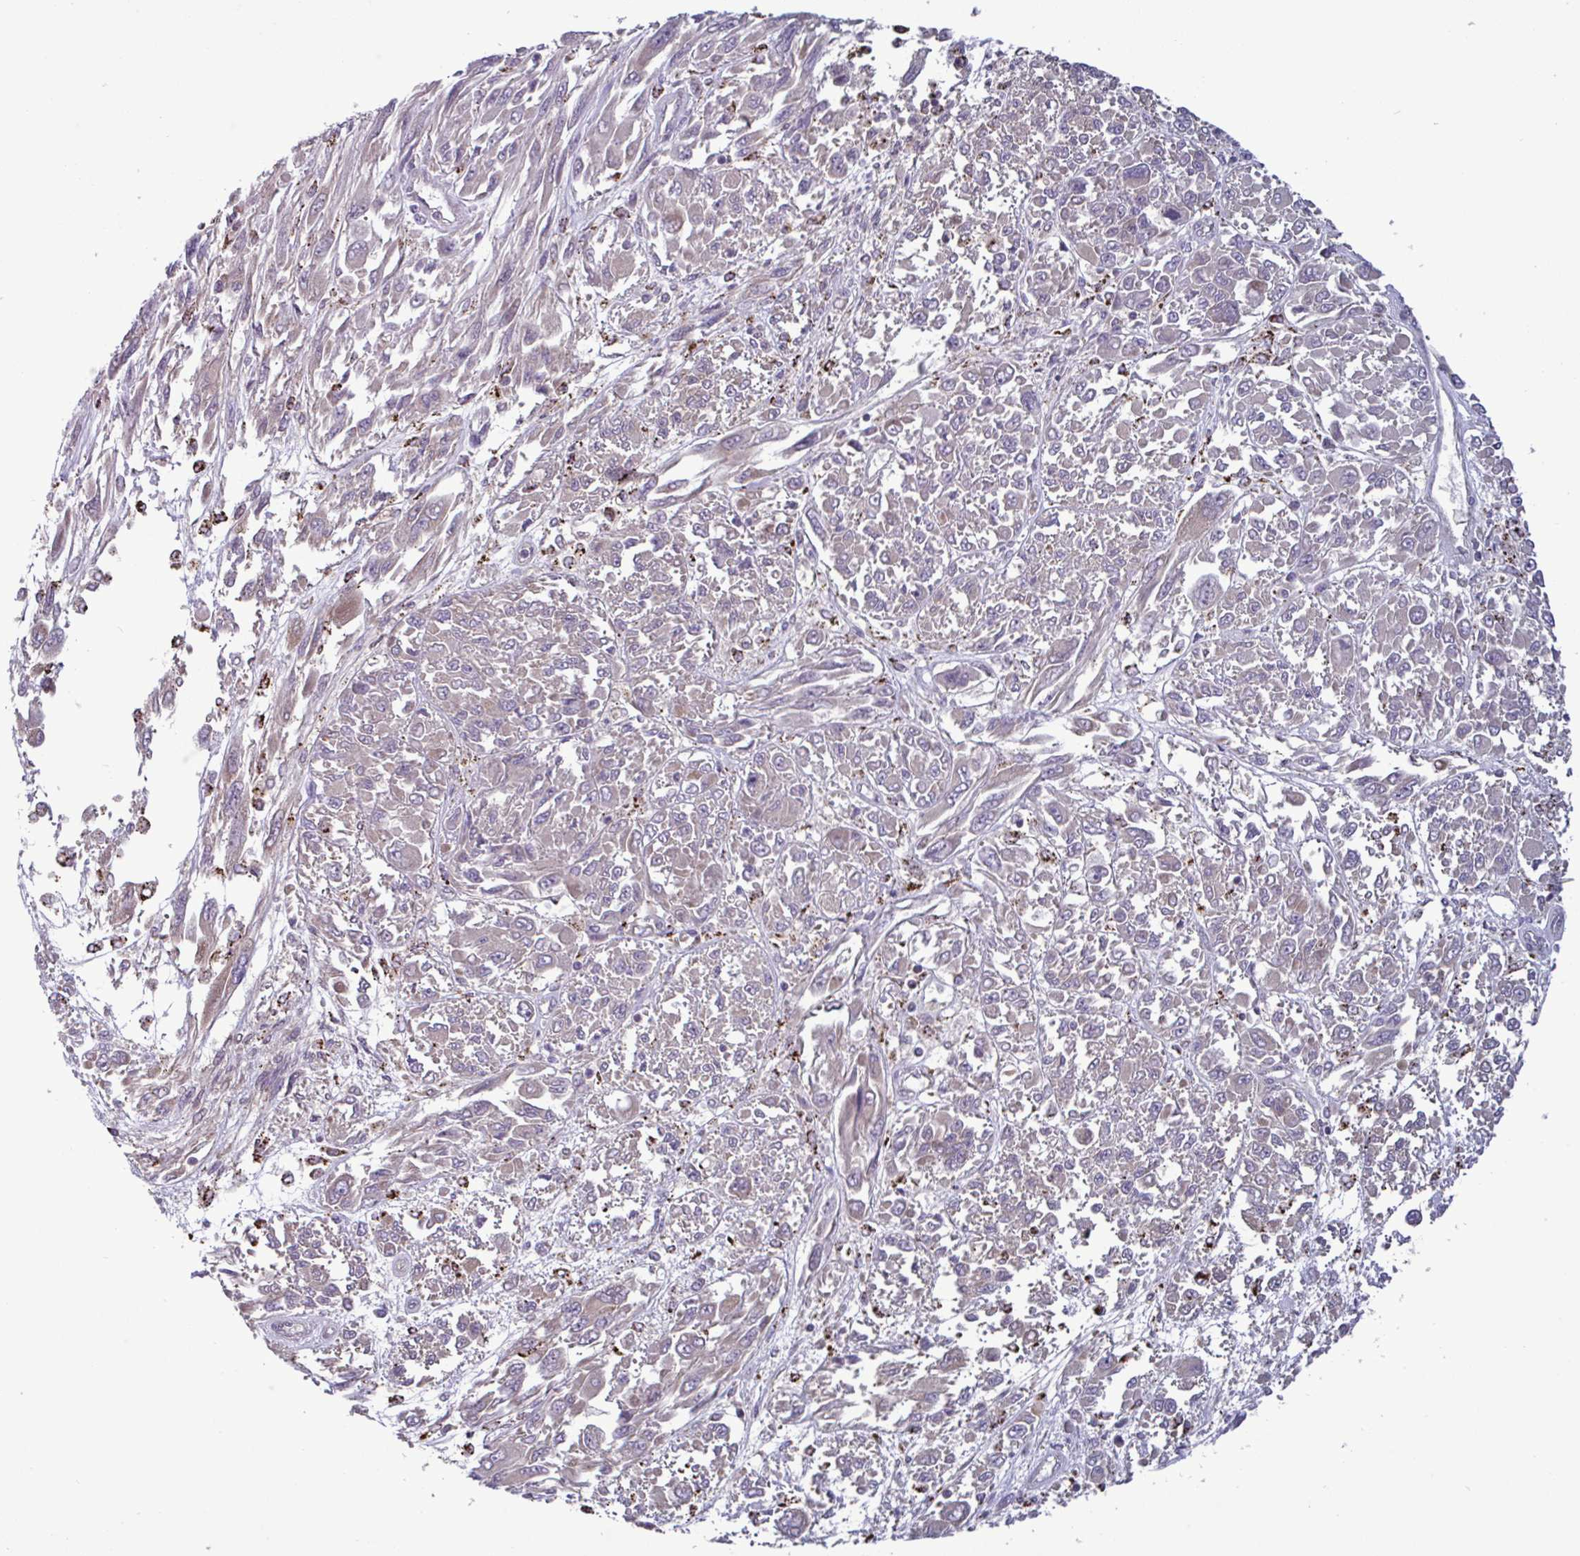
{"staining": {"intensity": "weak", "quantity": "<25%", "location": "nuclear"}, "tissue": "melanoma", "cell_type": "Tumor cells", "image_type": "cancer", "snomed": [{"axis": "morphology", "description": "Malignant melanoma, NOS"}, {"axis": "topography", "description": "Skin"}], "caption": "Immunohistochemistry (IHC) of malignant melanoma reveals no staining in tumor cells. (IHC, brightfield microscopy, high magnification).", "gene": "GLTP", "patient": {"sex": "female", "age": 91}}